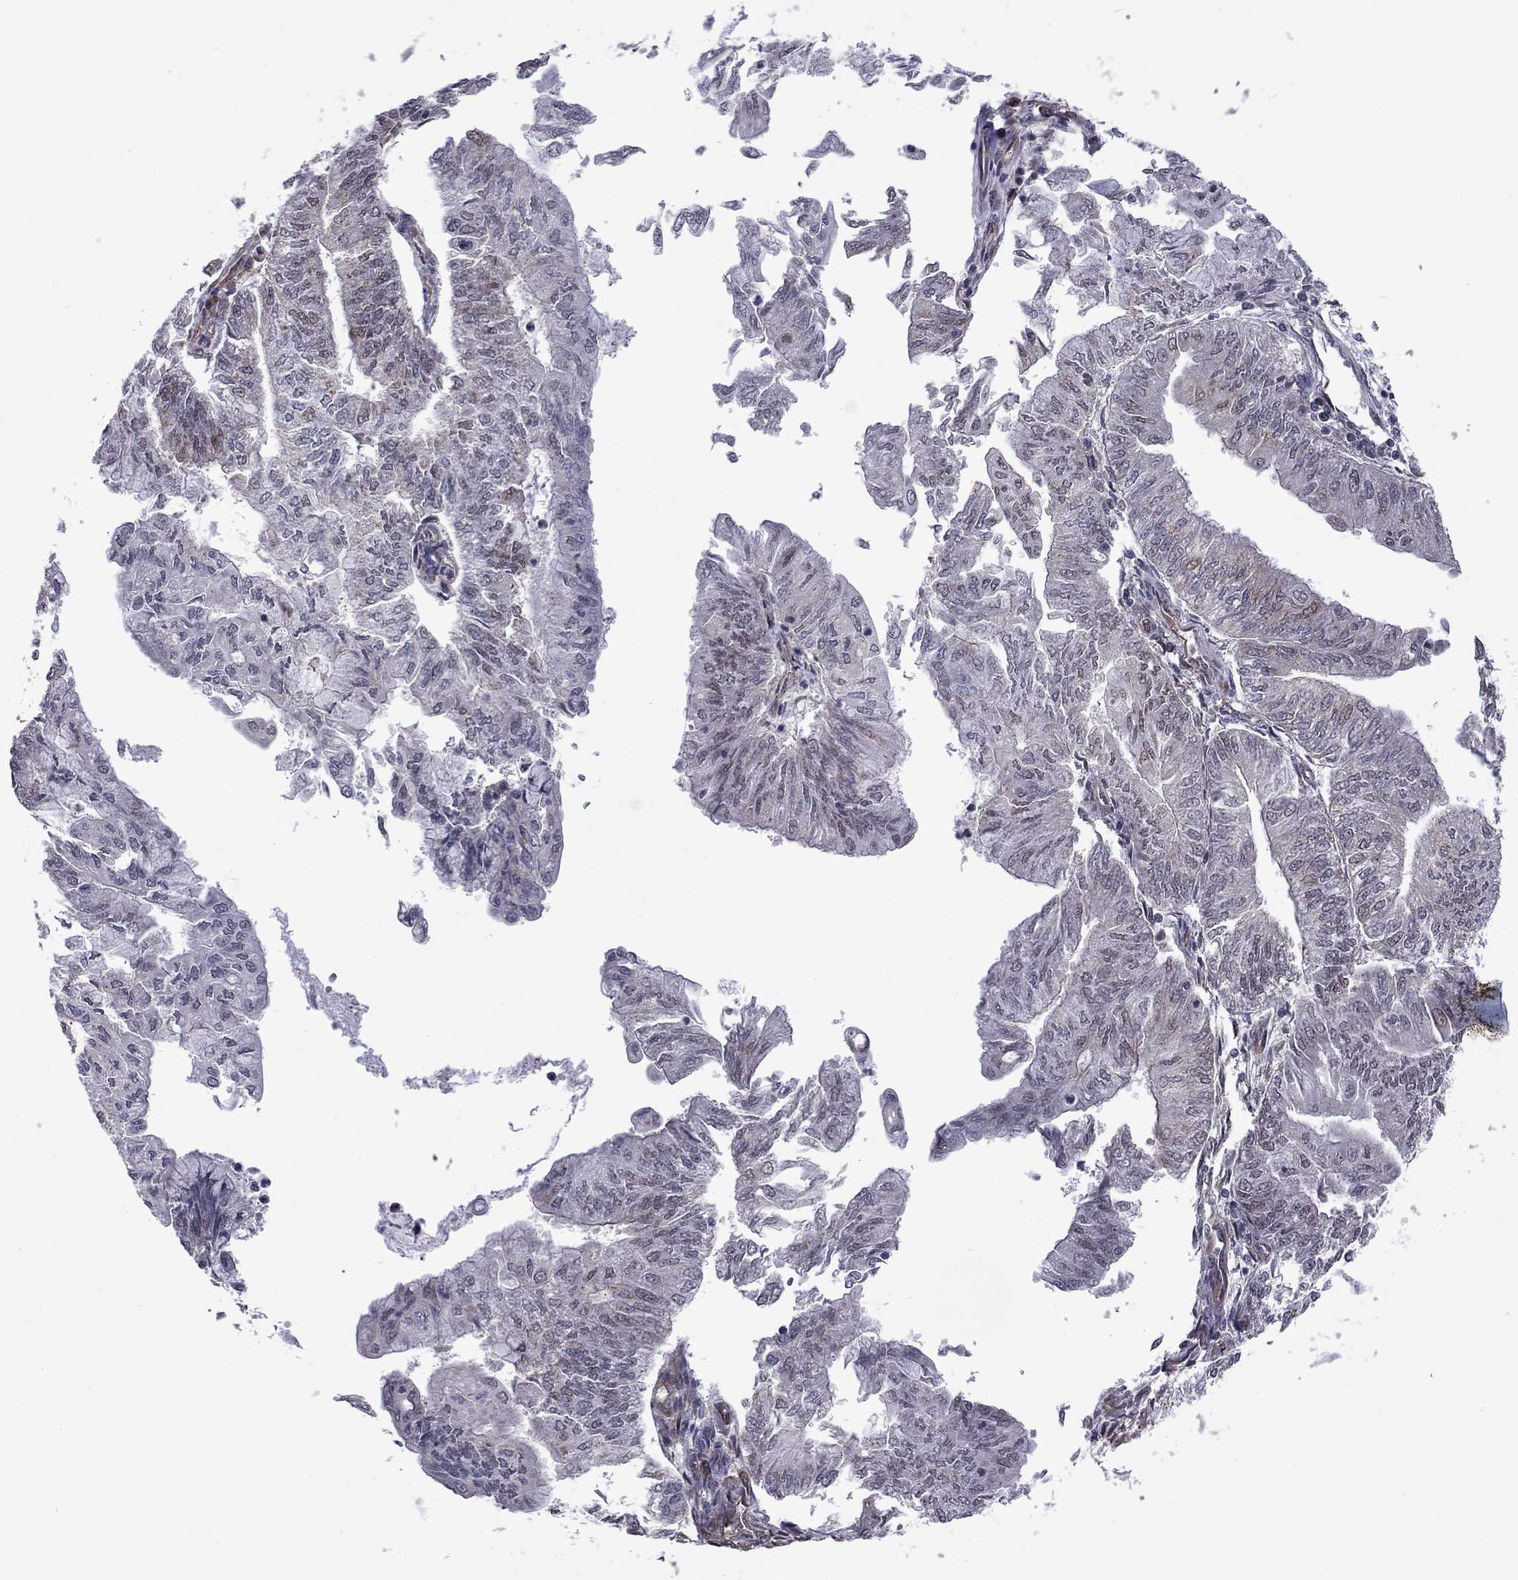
{"staining": {"intensity": "negative", "quantity": "none", "location": "none"}, "tissue": "endometrial cancer", "cell_type": "Tumor cells", "image_type": "cancer", "snomed": [{"axis": "morphology", "description": "Adenocarcinoma, NOS"}, {"axis": "topography", "description": "Endometrium"}], "caption": "An immunohistochemistry image of endometrial cancer is shown. There is no staining in tumor cells of endometrial cancer.", "gene": "BRF1", "patient": {"sex": "female", "age": 59}}